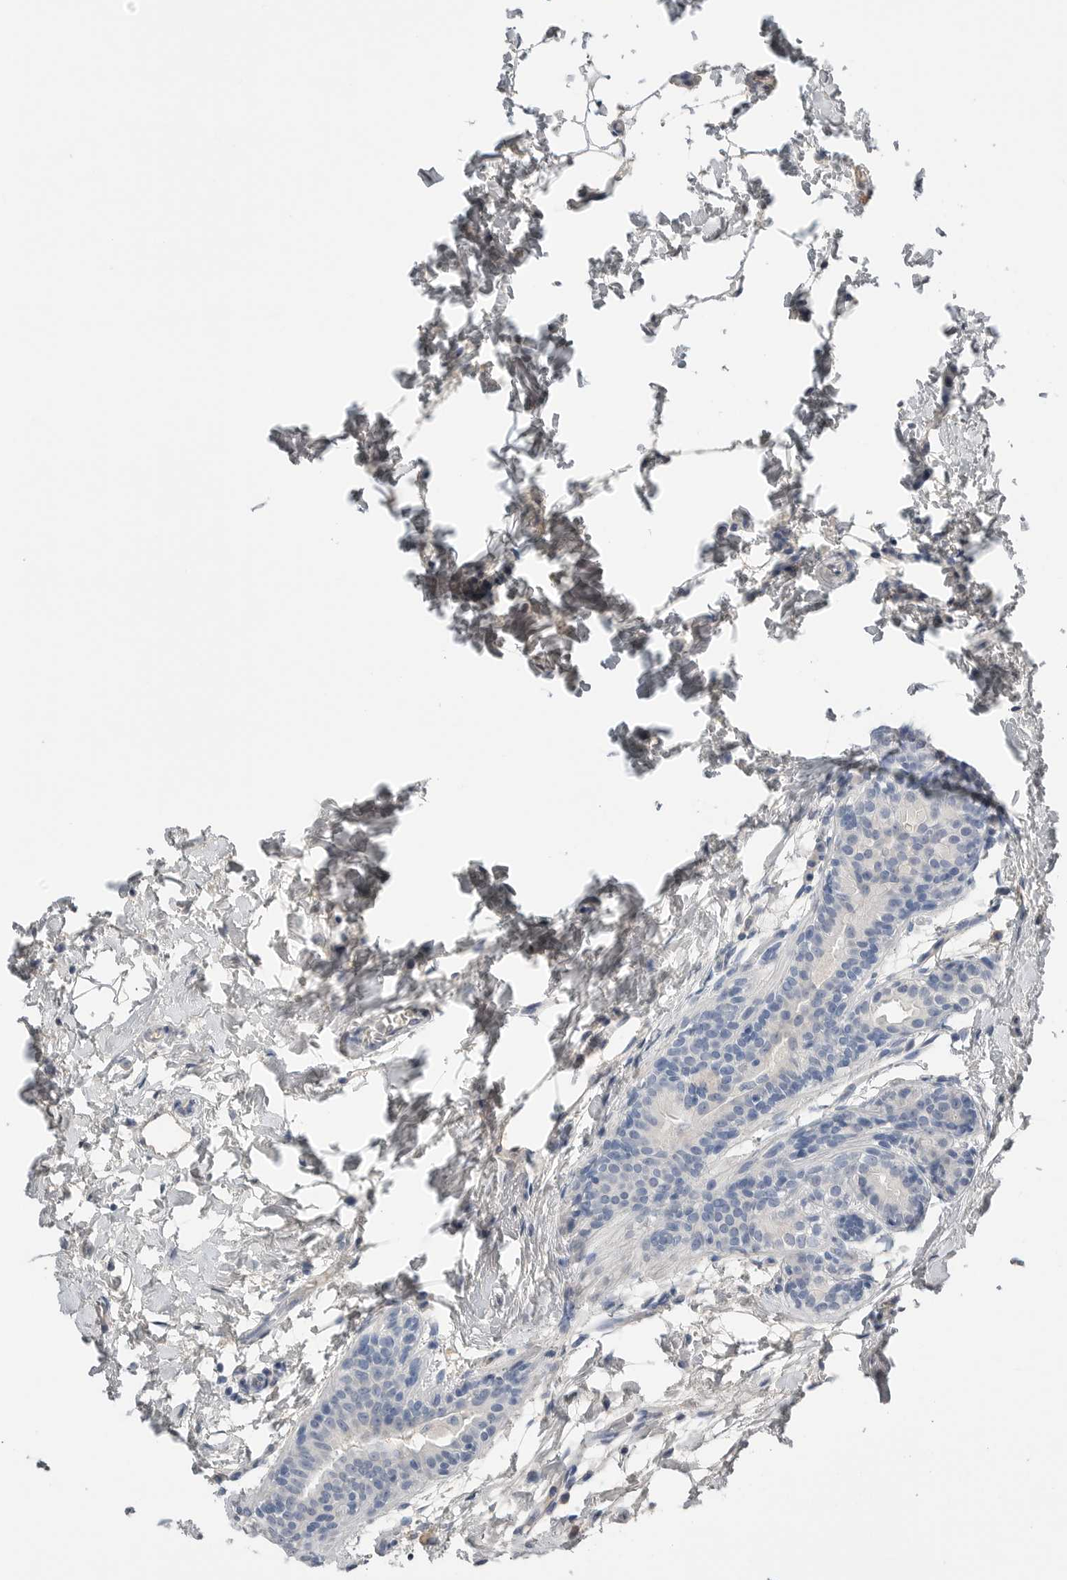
{"staining": {"intensity": "negative", "quantity": "none", "location": "none"}, "tissue": "breast cancer", "cell_type": "Tumor cells", "image_type": "cancer", "snomed": [{"axis": "morphology", "description": "Duct carcinoma"}, {"axis": "topography", "description": "Breast"}], "caption": "A micrograph of breast cancer (intraductal carcinoma) stained for a protein displays no brown staining in tumor cells.", "gene": "FABP6", "patient": {"sex": "female", "age": 62}}